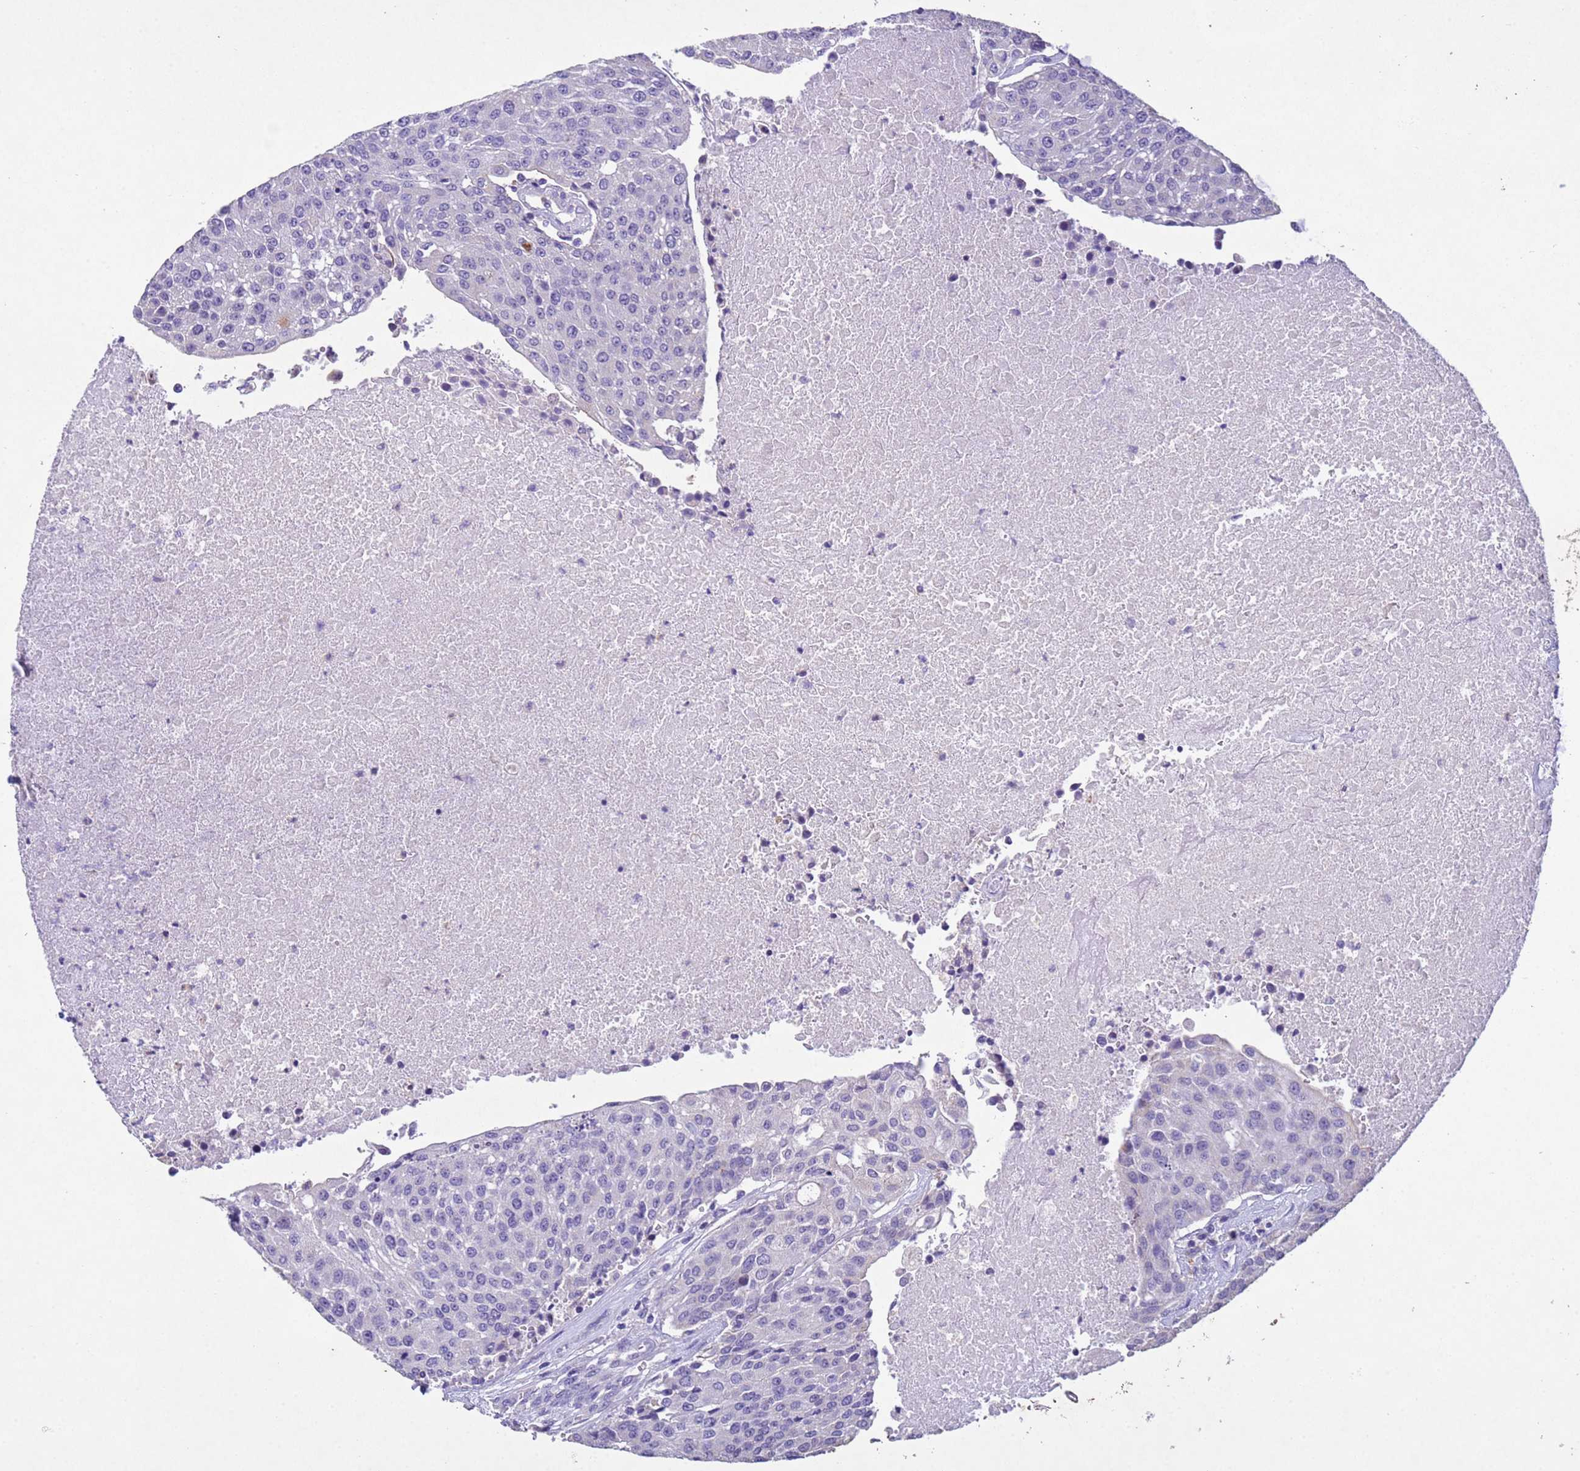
{"staining": {"intensity": "moderate", "quantity": "<25%", "location": "cytoplasmic/membranous"}, "tissue": "urothelial cancer", "cell_type": "Tumor cells", "image_type": "cancer", "snomed": [{"axis": "morphology", "description": "Urothelial carcinoma, High grade"}, {"axis": "topography", "description": "Urinary bladder"}], "caption": "Moderate cytoplasmic/membranous expression for a protein is present in approximately <25% of tumor cells of urothelial carcinoma (high-grade) using IHC.", "gene": "NLRP11", "patient": {"sex": "female", "age": 85}}